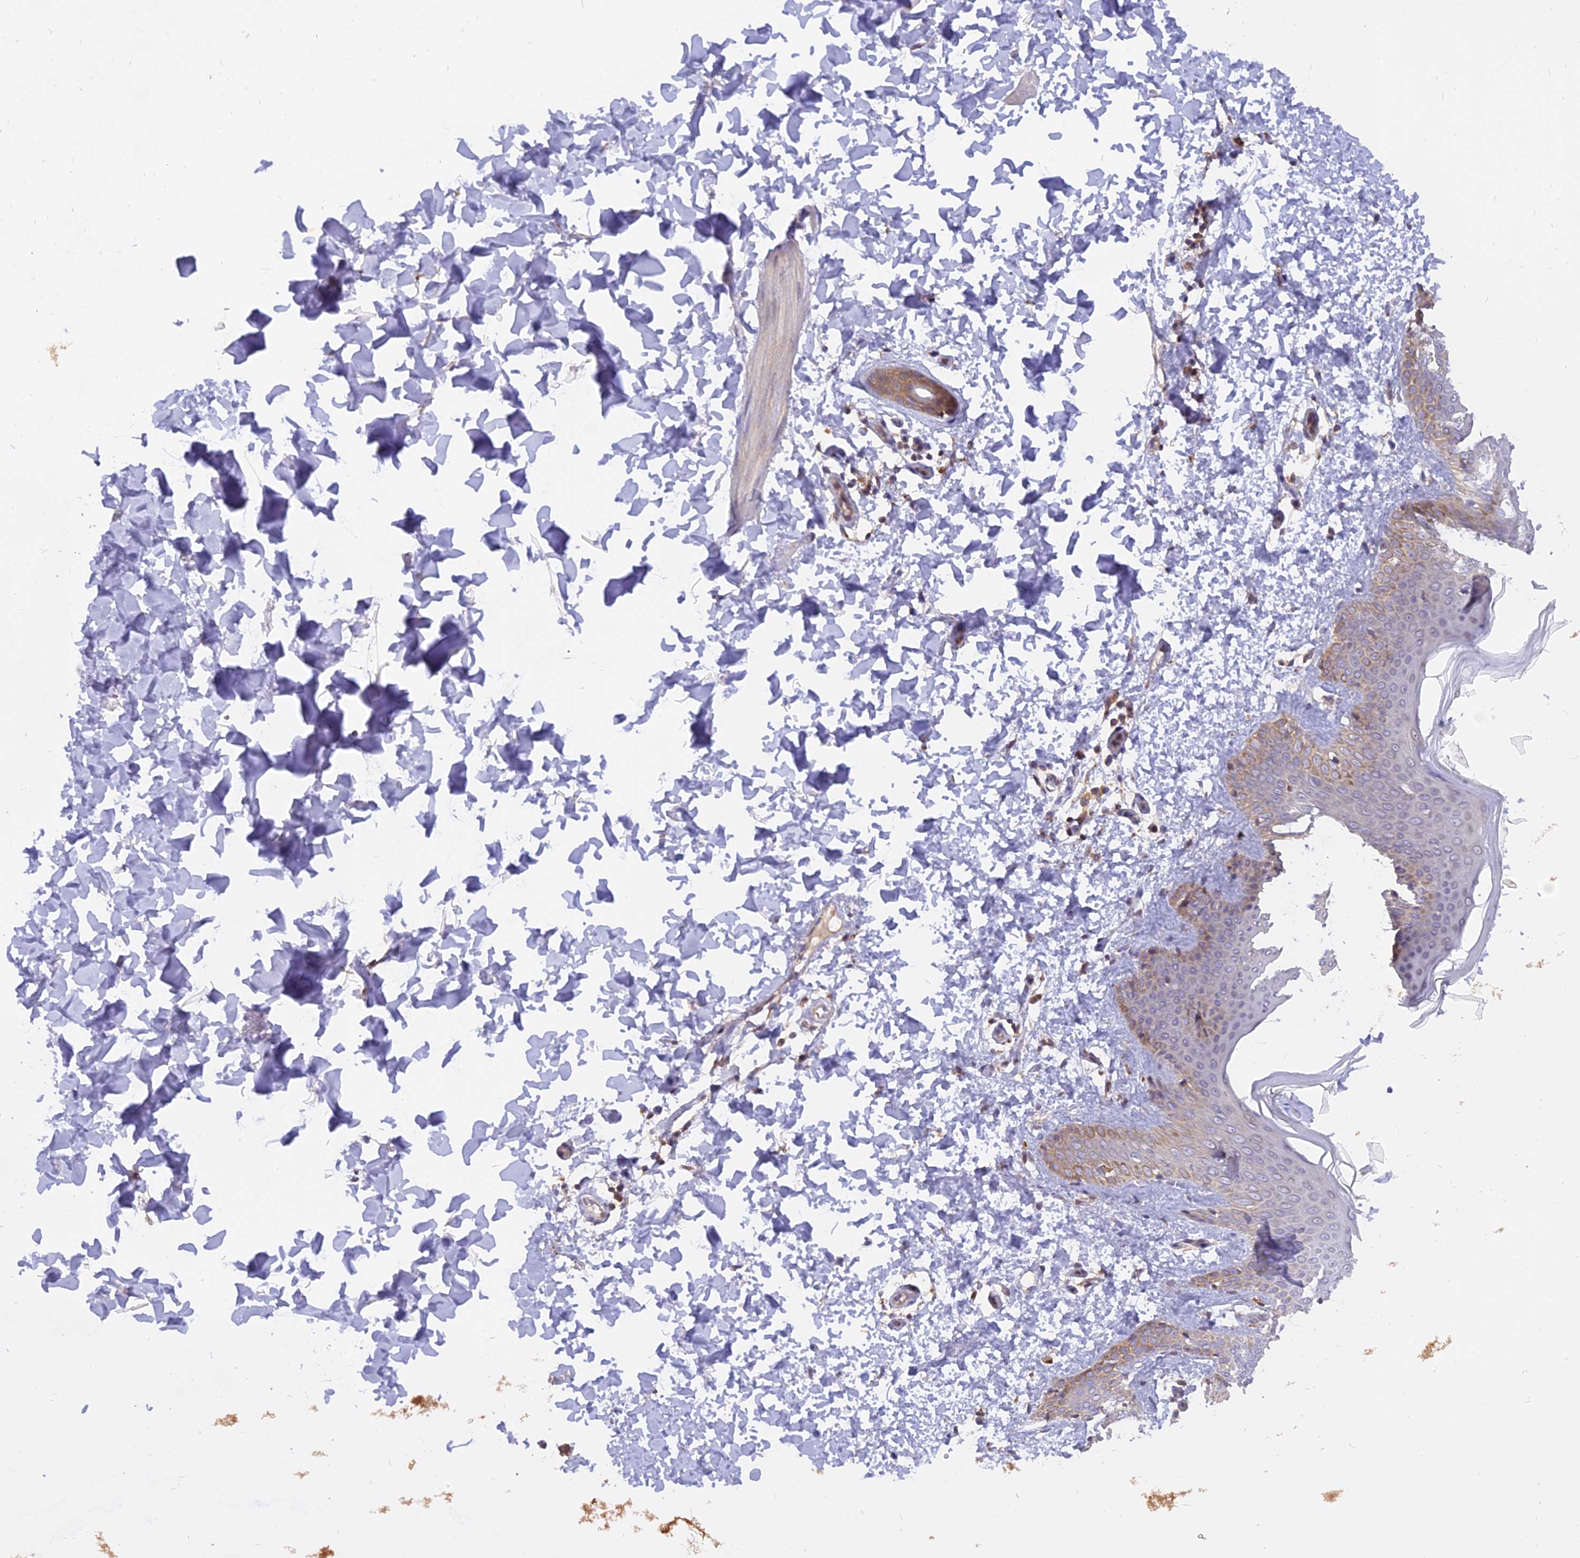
{"staining": {"intensity": "weak", "quantity": ">75%", "location": "cytoplasmic/membranous"}, "tissue": "skin", "cell_type": "Fibroblasts", "image_type": "normal", "snomed": [{"axis": "morphology", "description": "Normal tissue, NOS"}, {"axis": "topography", "description": "Skin"}], "caption": "Fibroblasts exhibit low levels of weak cytoplasmic/membranous staining in approximately >75% of cells in benign skin.", "gene": "IL21R", "patient": {"sex": "male", "age": 36}}